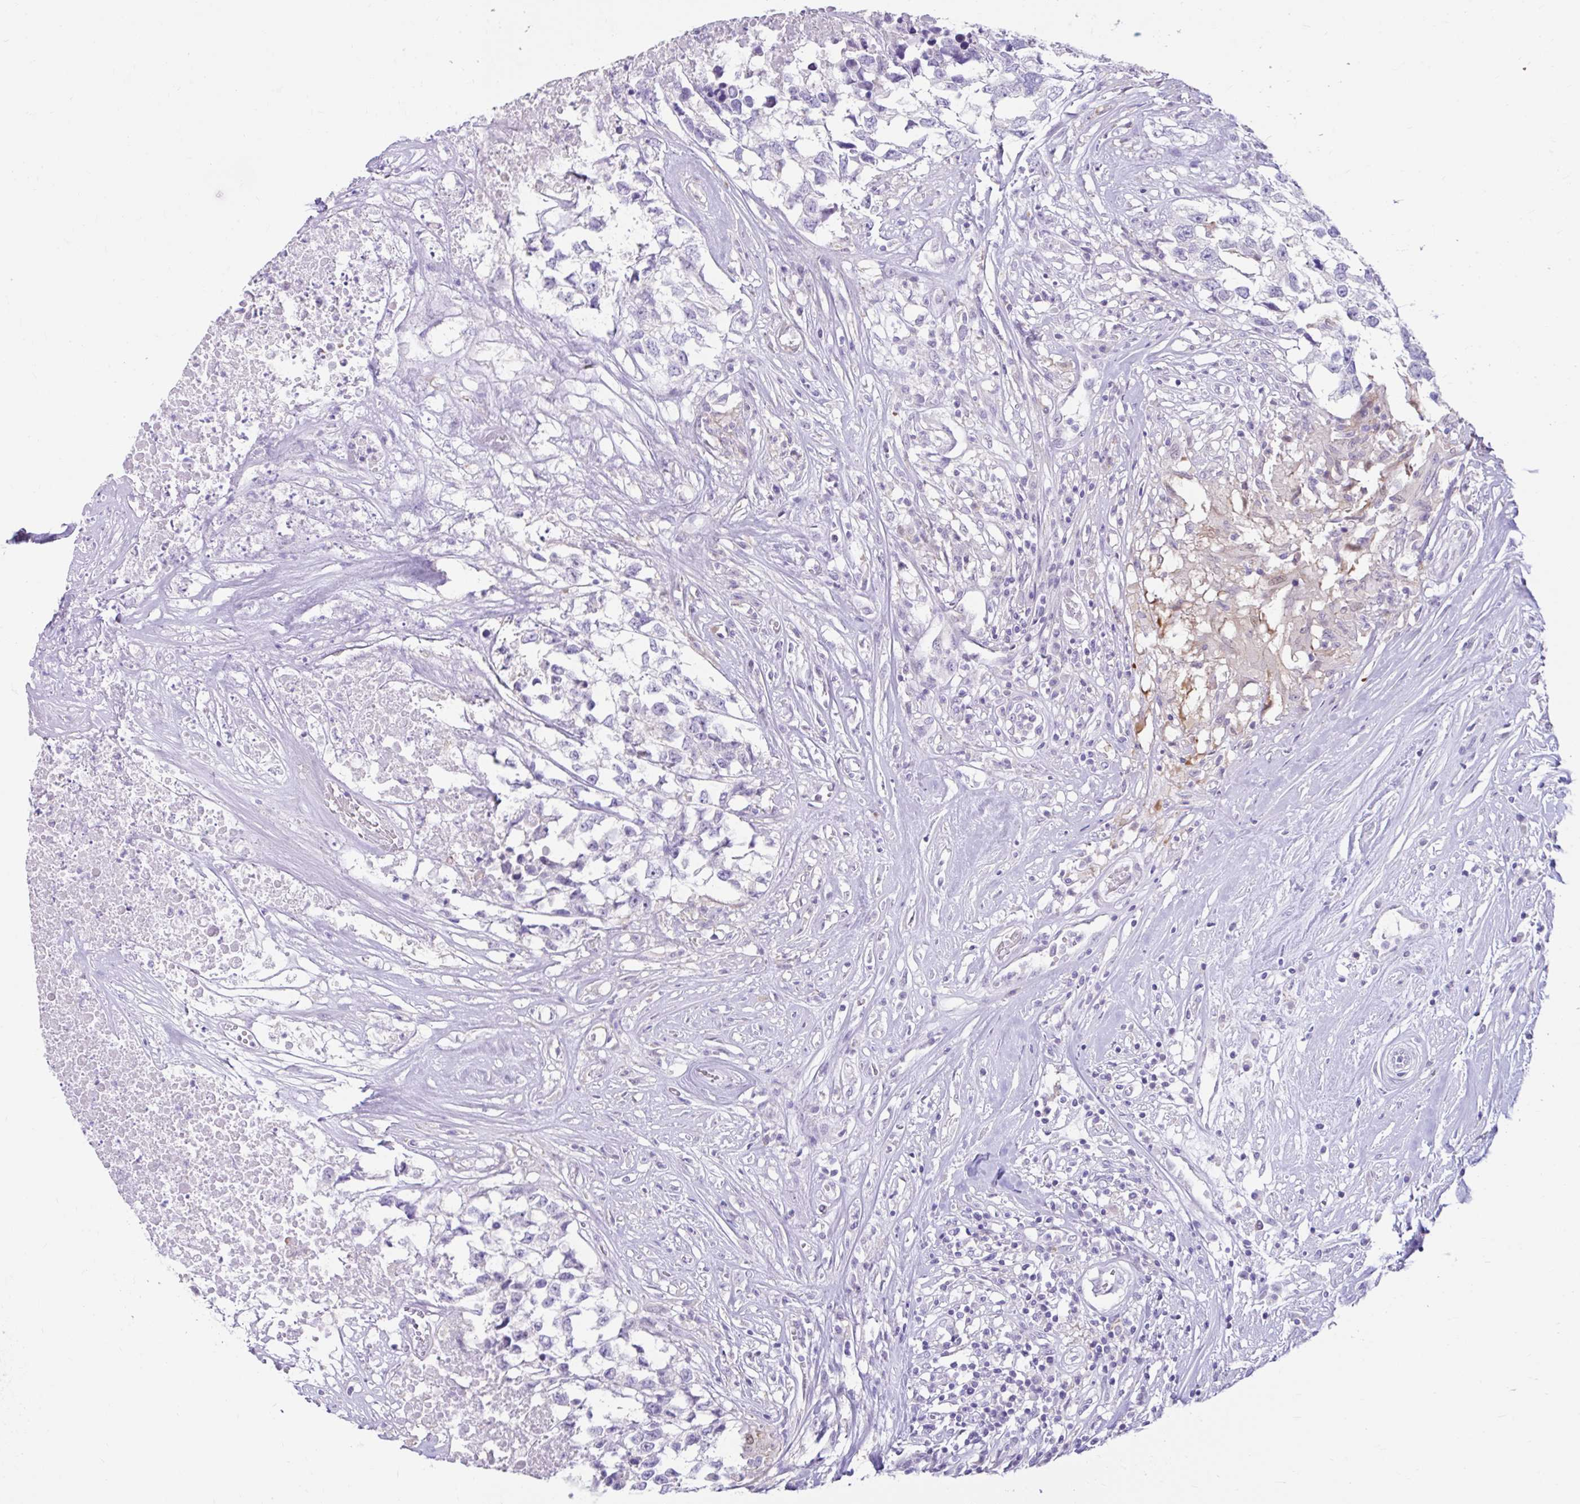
{"staining": {"intensity": "negative", "quantity": "none", "location": "none"}, "tissue": "testis cancer", "cell_type": "Tumor cells", "image_type": "cancer", "snomed": [{"axis": "morphology", "description": "Carcinoma, Embryonal, NOS"}, {"axis": "topography", "description": "Testis"}], "caption": "Immunohistochemical staining of testis embryonal carcinoma reveals no significant positivity in tumor cells. The staining is performed using DAB brown chromogen with nuclei counter-stained in using hematoxylin.", "gene": "NHLH2", "patient": {"sex": "male", "age": 83}}